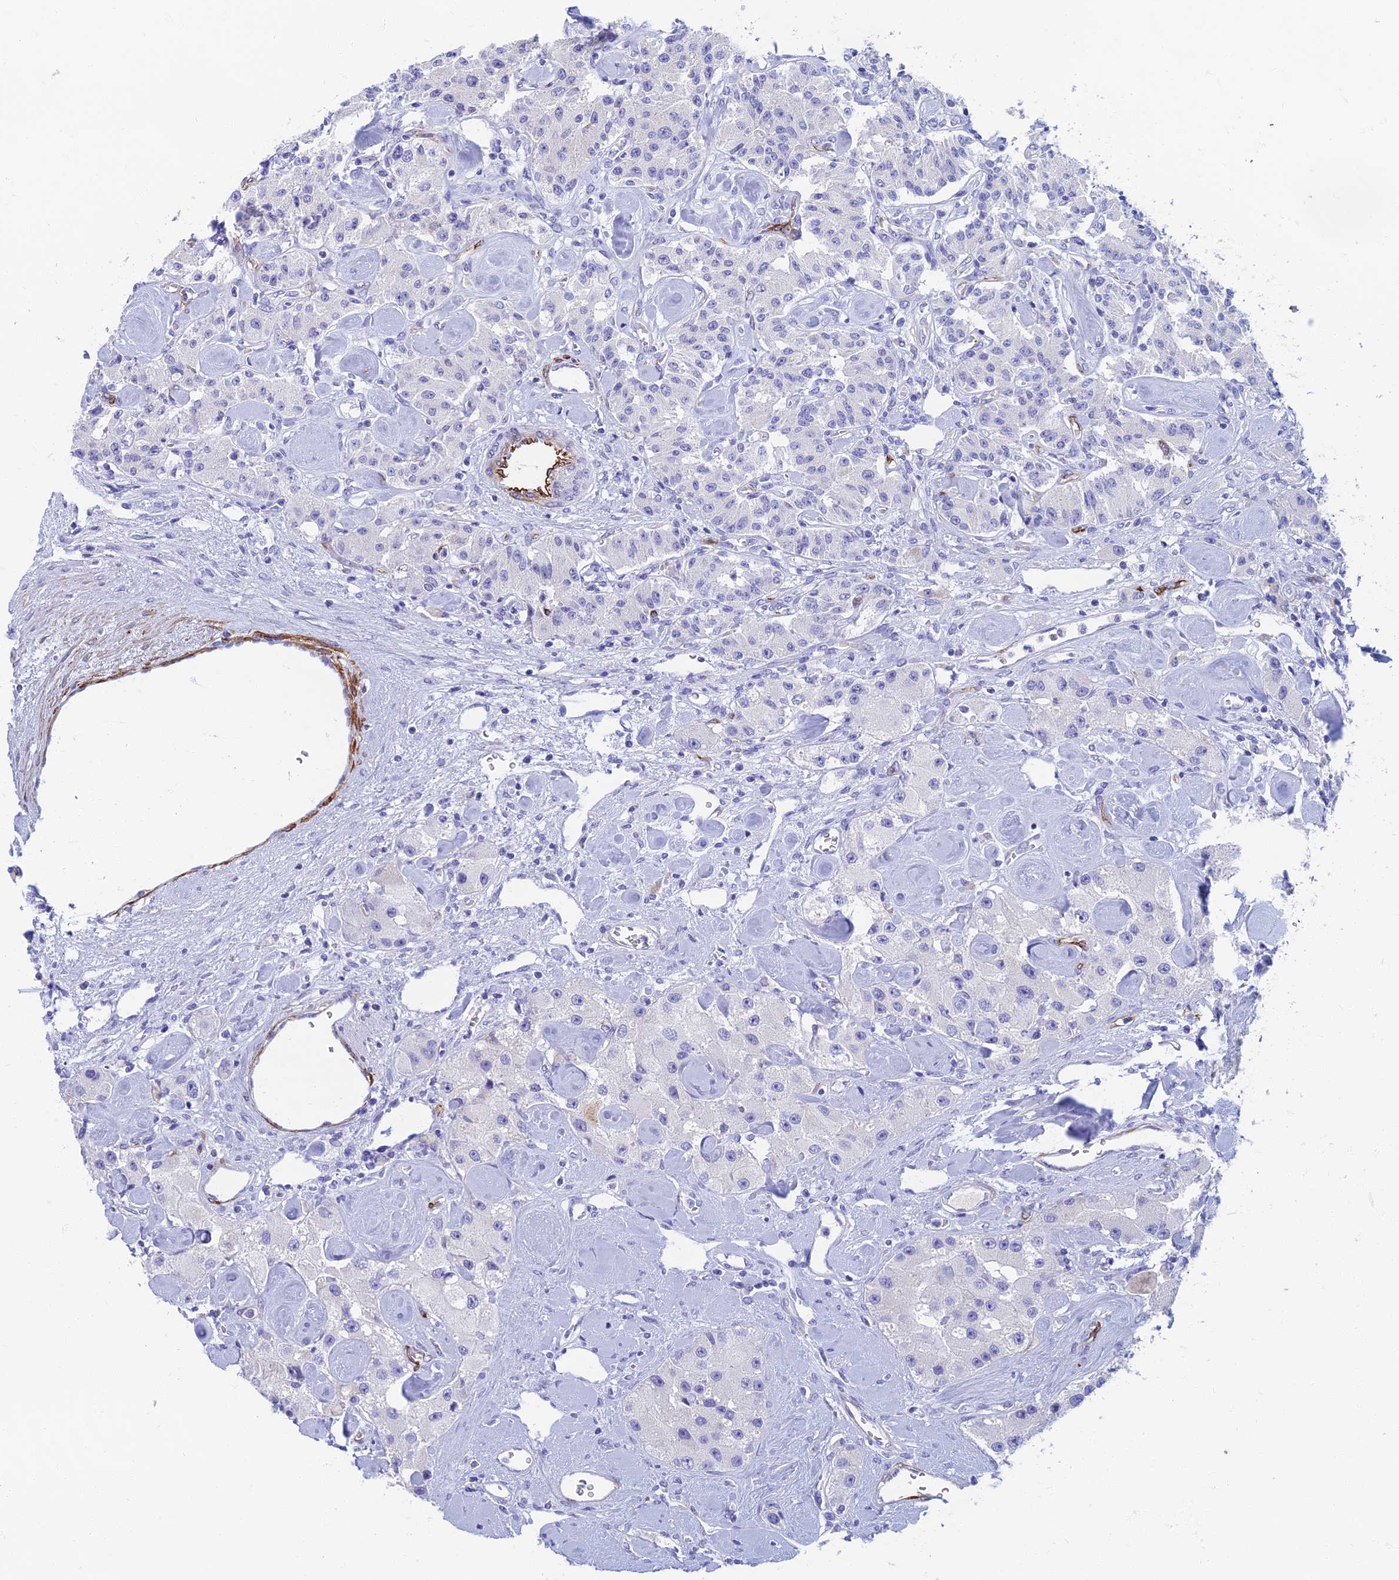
{"staining": {"intensity": "negative", "quantity": "none", "location": "none"}, "tissue": "carcinoid", "cell_type": "Tumor cells", "image_type": "cancer", "snomed": [{"axis": "morphology", "description": "Carcinoid, malignant, NOS"}, {"axis": "topography", "description": "Pancreas"}], "caption": "Tumor cells show no significant protein expression in carcinoid.", "gene": "ETFRF1", "patient": {"sex": "male", "age": 41}}